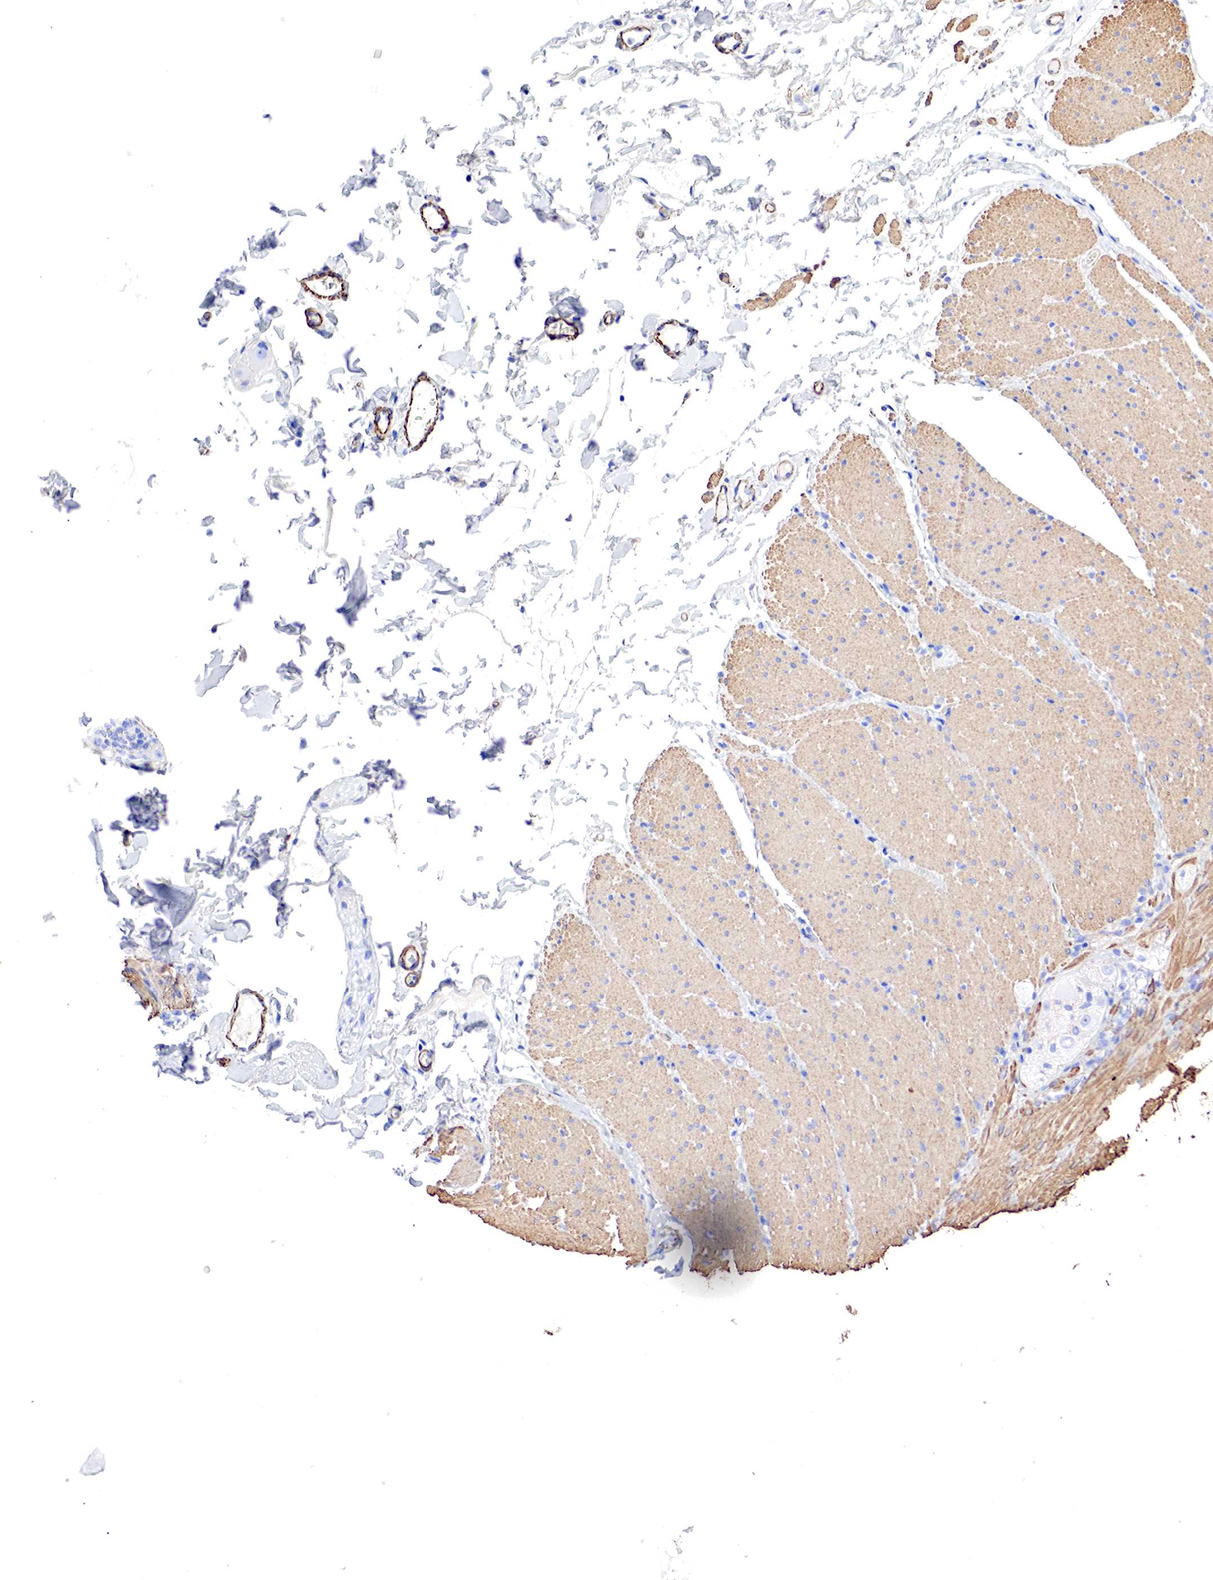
{"staining": {"intensity": "negative", "quantity": "none", "location": "none"}, "tissue": "adipose tissue", "cell_type": "Adipocytes", "image_type": "normal", "snomed": [{"axis": "morphology", "description": "Normal tissue, NOS"}, {"axis": "topography", "description": "Duodenum"}], "caption": "IHC image of normal adipose tissue: human adipose tissue stained with DAB reveals no significant protein positivity in adipocytes.", "gene": "TPM1", "patient": {"sex": "male", "age": 63}}